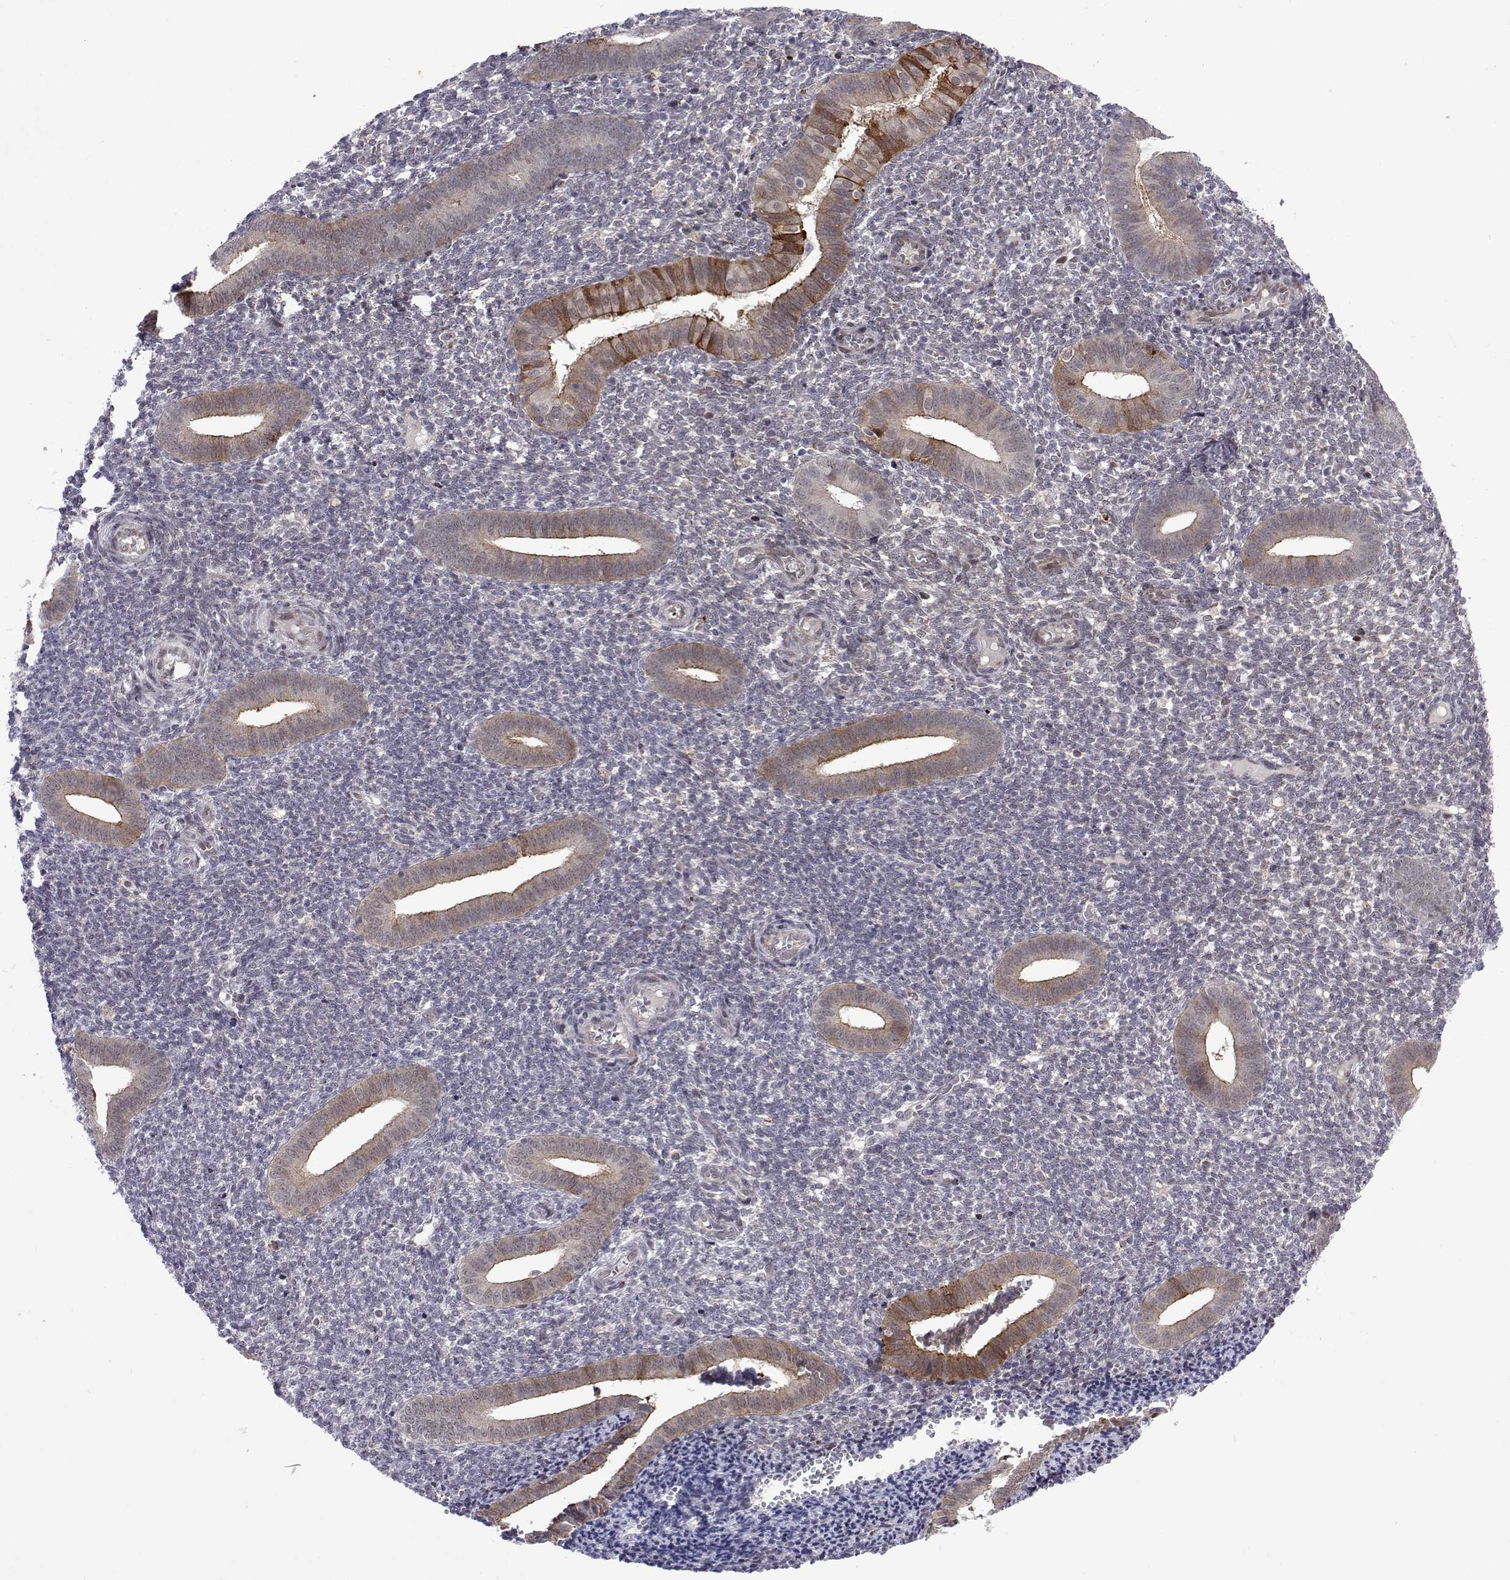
{"staining": {"intensity": "moderate", "quantity": "<25%", "location": "cytoplasmic/membranous"}, "tissue": "endometrium", "cell_type": "Cells in endometrial stroma", "image_type": "normal", "snomed": [{"axis": "morphology", "description": "Normal tissue, NOS"}, {"axis": "topography", "description": "Endometrium"}], "caption": "Approximately <25% of cells in endometrial stroma in benign human endometrium display moderate cytoplasmic/membranous protein positivity as visualized by brown immunohistochemical staining.", "gene": "EFCAB3", "patient": {"sex": "female", "age": 25}}